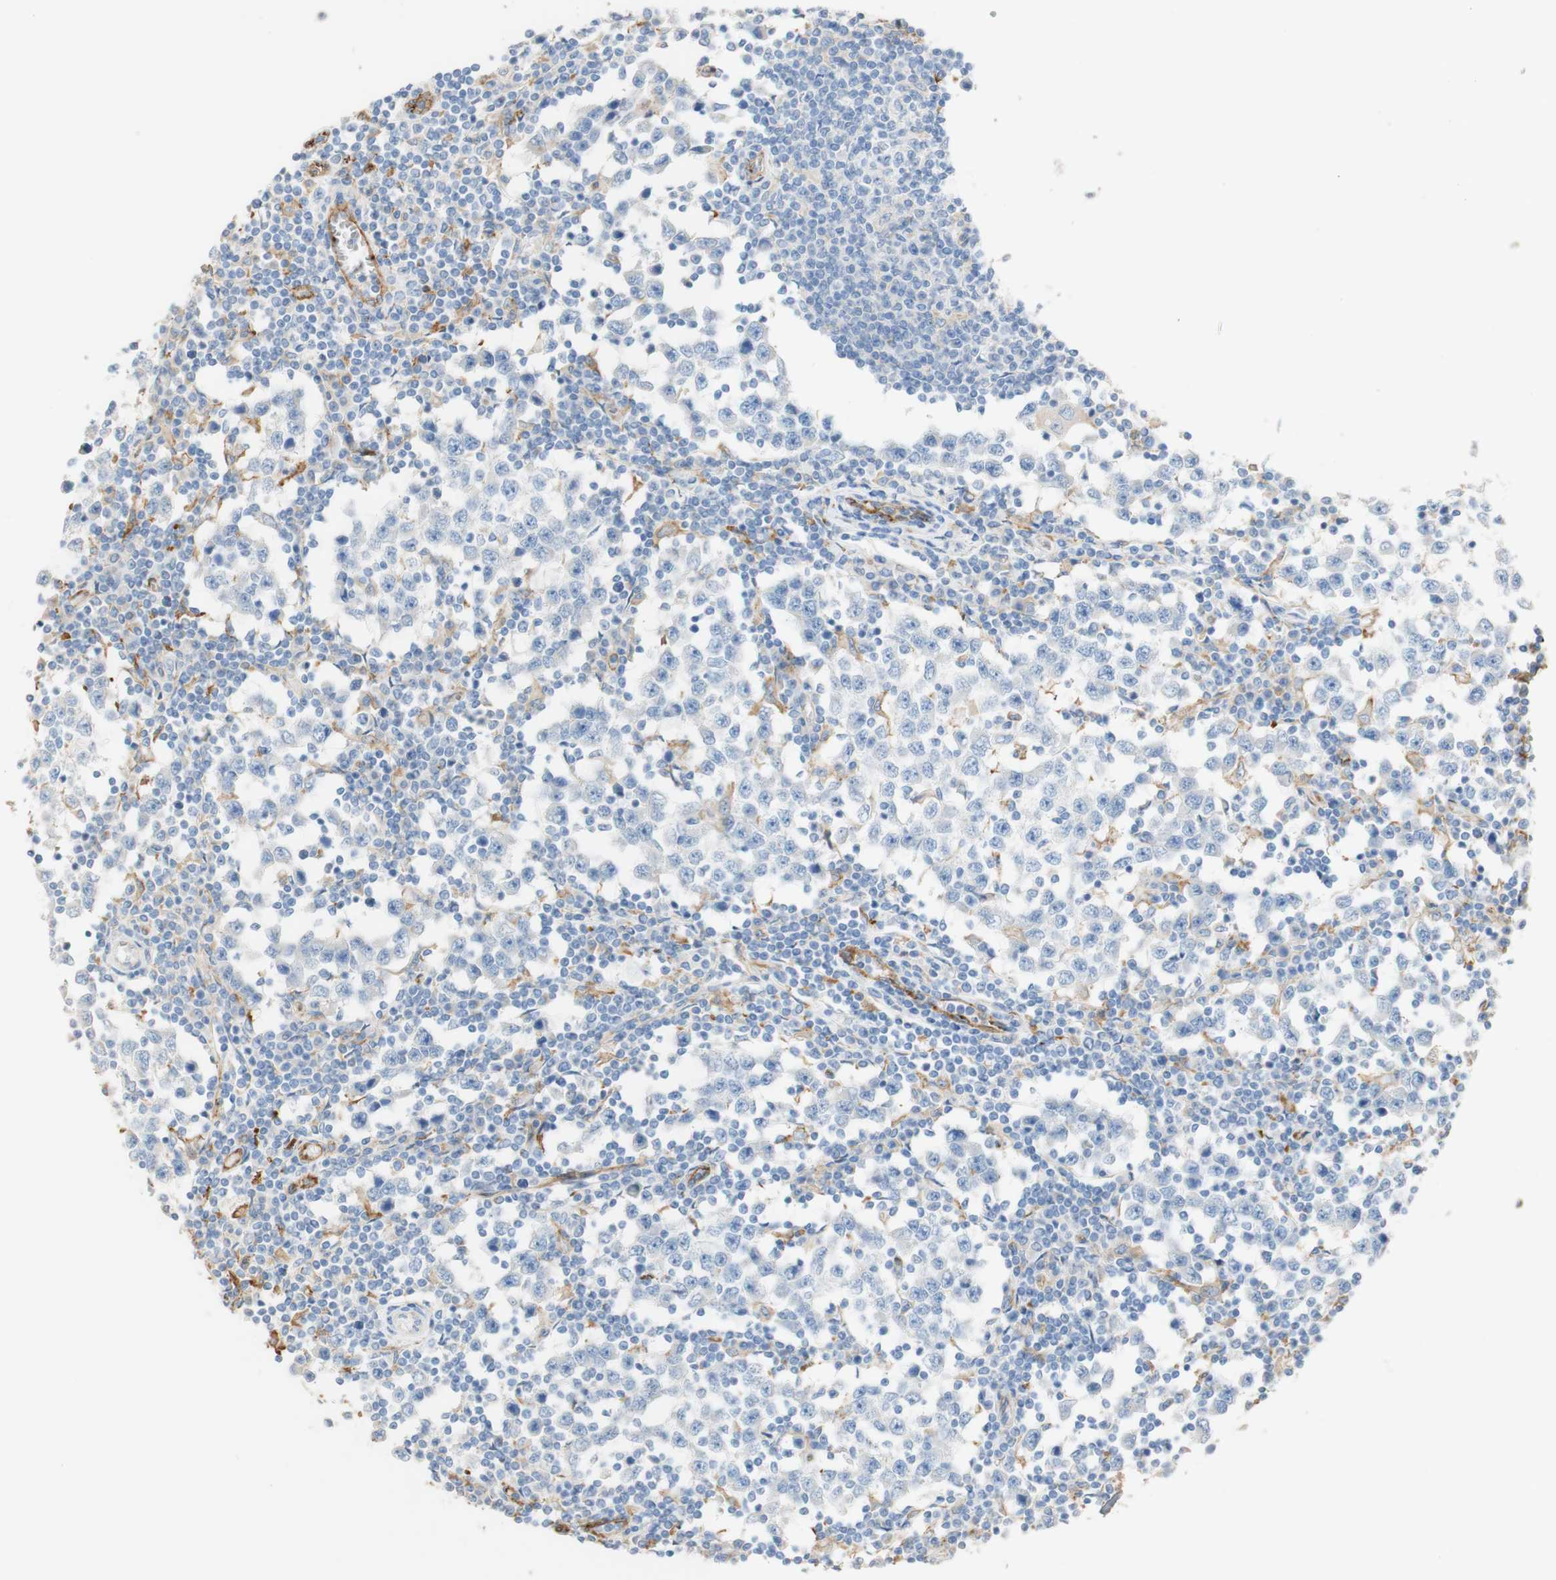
{"staining": {"intensity": "negative", "quantity": "none", "location": "none"}, "tissue": "testis cancer", "cell_type": "Tumor cells", "image_type": "cancer", "snomed": [{"axis": "morphology", "description": "Seminoma, NOS"}, {"axis": "topography", "description": "Testis"}], "caption": "DAB immunohistochemical staining of testis seminoma demonstrates no significant positivity in tumor cells.", "gene": "FCGRT", "patient": {"sex": "male", "age": 65}}